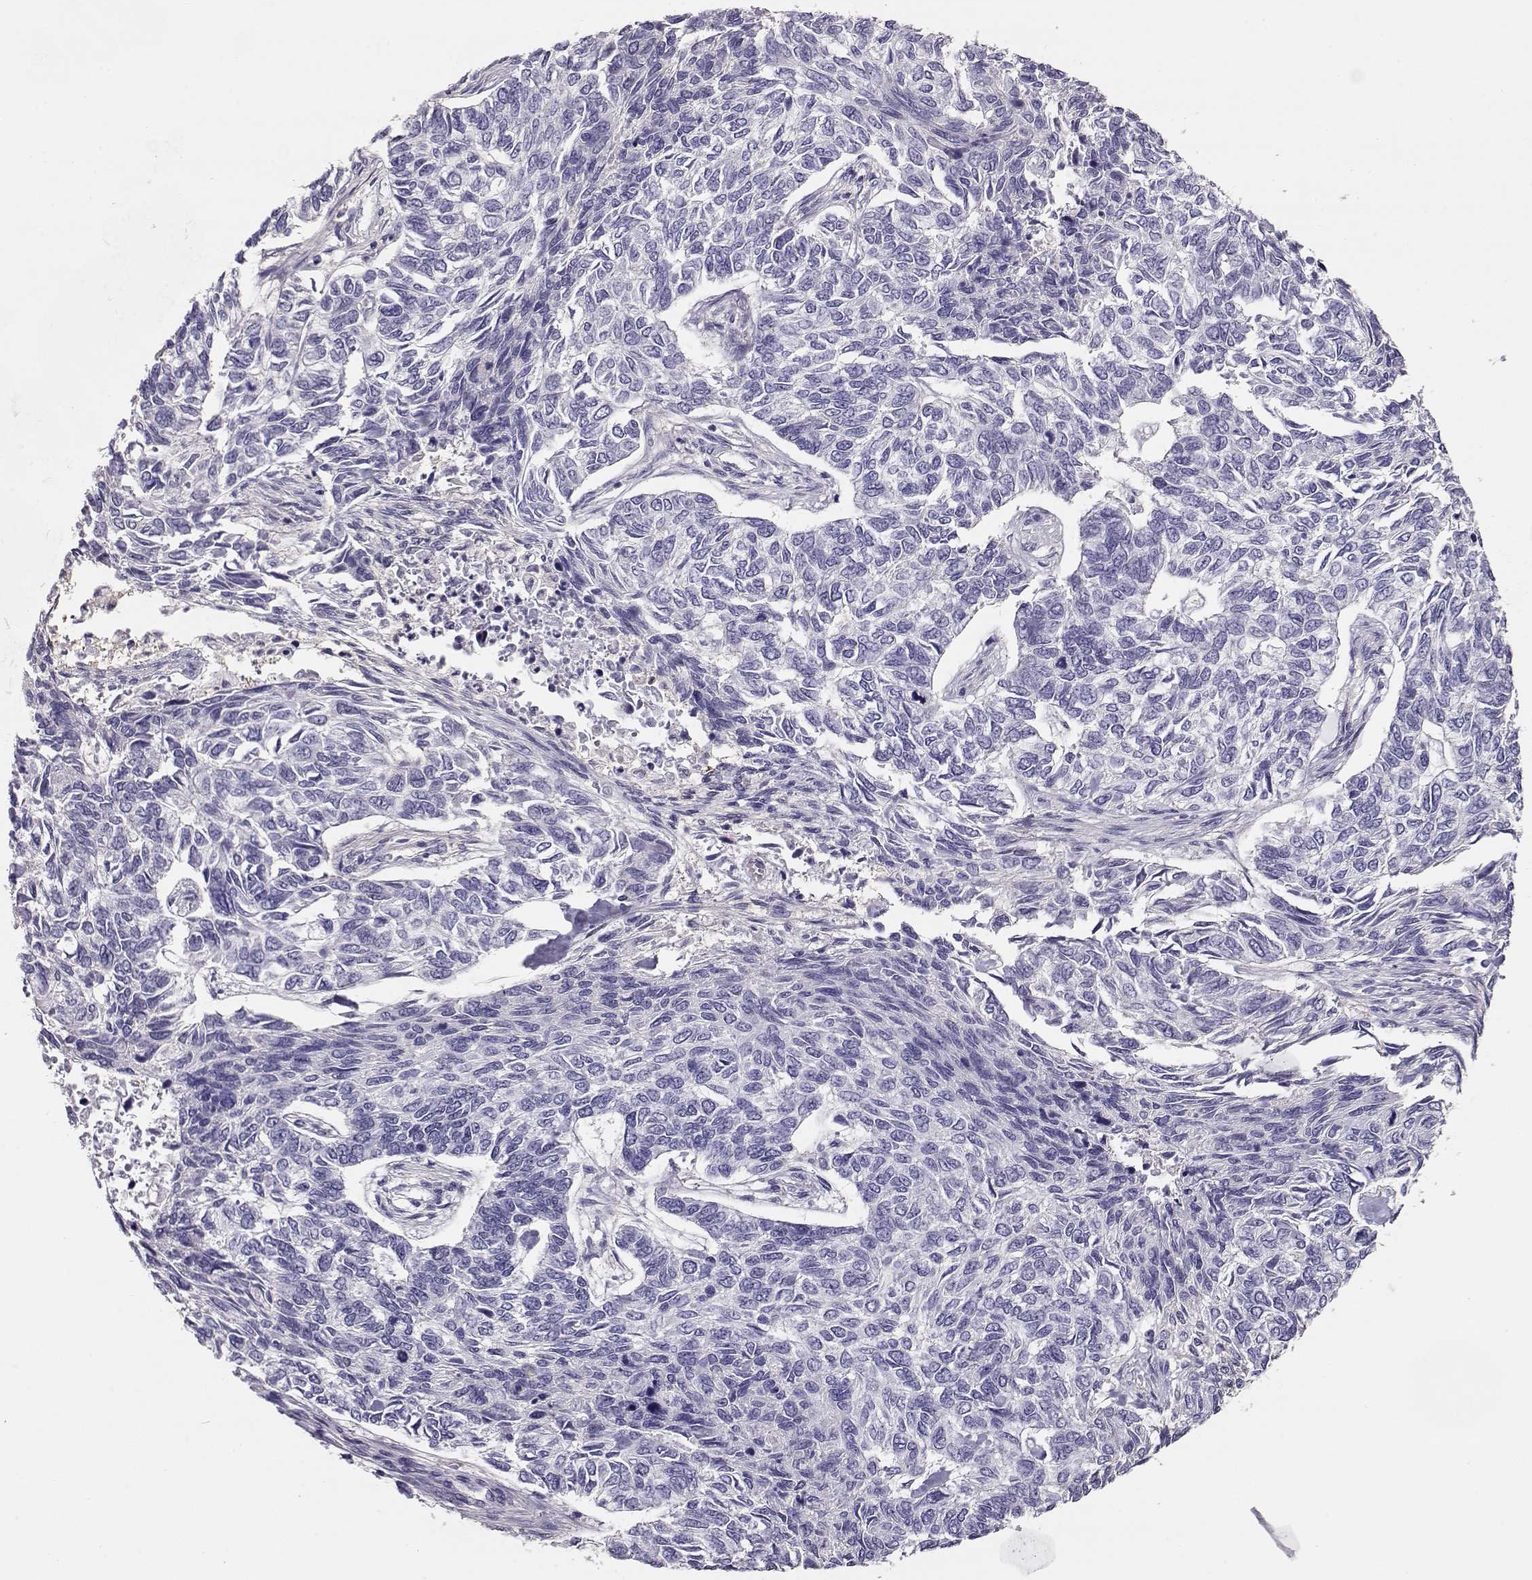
{"staining": {"intensity": "negative", "quantity": "none", "location": "none"}, "tissue": "skin cancer", "cell_type": "Tumor cells", "image_type": "cancer", "snomed": [{"axis": "morphology", "description": "Basal cell carcinoma"}, {"axis": "topography", "description": "Skin"}], "caption": "A photomicrograph of skin cancer stained for a protein reveals no brown staining in tumor cells. (Stains: DAB (3,3'-diaminobenzidine) immunohistochemistry (IHC) with hematoxylin counter stain, Microscopy: brightfield microscopy at high magnification).", "gene": "NDRG4", "patient": {"sex": "female", "age": 65}}